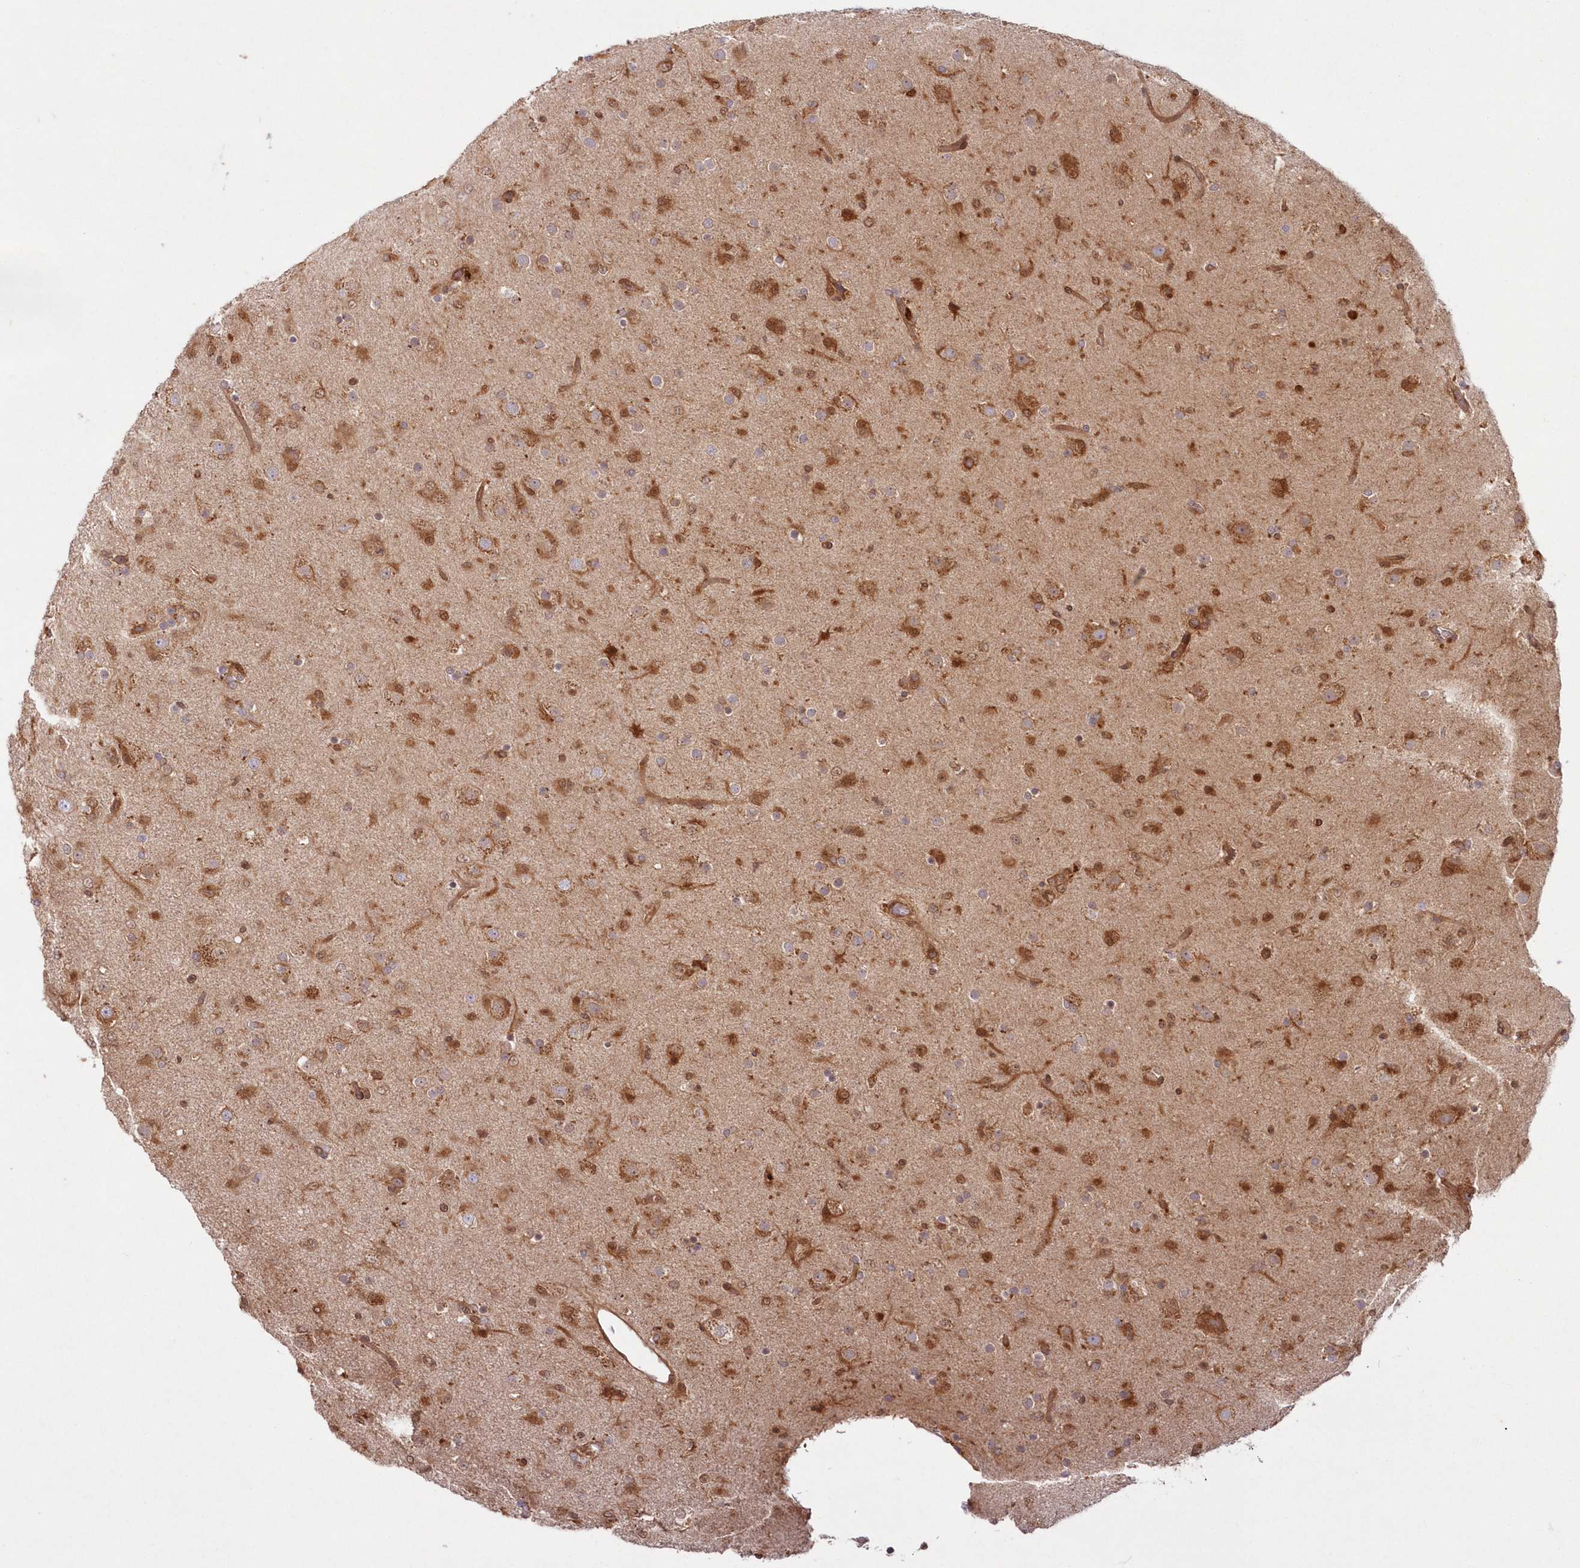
{"staining": {"intensity": "moderate", "quantity": "25%-75%", "location": "nuclear"}, "tissue": "glioma", "cell_type": "Tumor cells", "image_type": "cancer", "snomed": [{"axis": "morphology", "description": "Glioma, malignant, Low grade"}, {"axis": "topography", "description": "Brain"}], "caption": "Immunohistochemical staining of glioma displays medium levels of moderate nuclear positivity in approximately 25%-75% of tumor cells. (Stains: DAB (3,3'-diaminobenzidine) in brown, nuclei in blue, Microscopy: brightfield microscopy at high magnification).", "gene": "GBE1", "patient": {"sex": "male", "age": 65}}